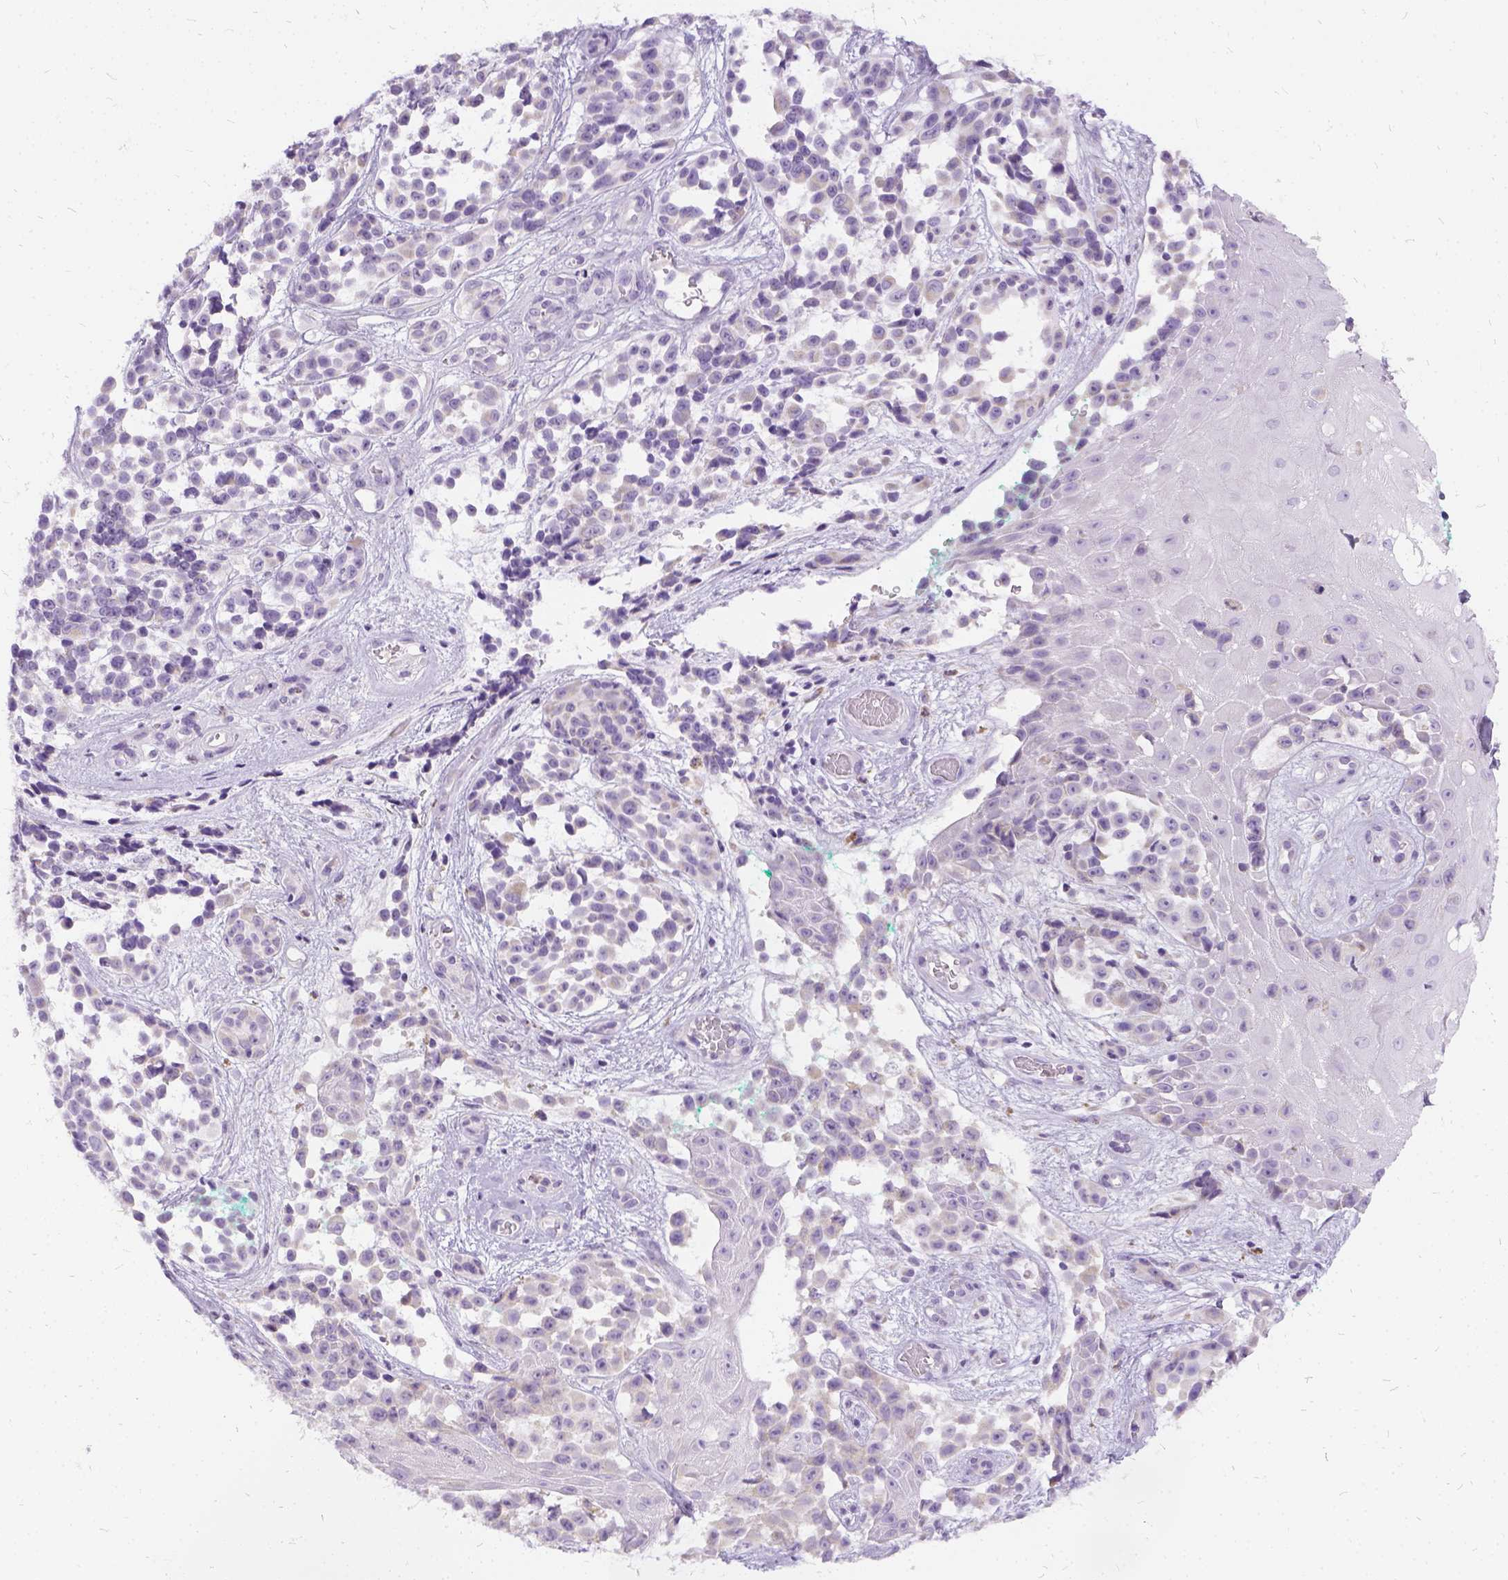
{"staining": {"intensity": "negative", "quantity": "none", "location": "none"}, "tissue": "melanoma", "cell_type": "Tumor cells", "image_type": "cancer", "snomed": [{"axis": "morphology", "description": "Malignant melanoma, NOS"}, {"axis": "topography", "description": "Skin"}], "caption": "An immunohistochemistry image of melanoma is shown. There is no staining in tumor cells of melanoma.", "gene": "FDX1", "patient": {"sex": "female", "age": 88}}